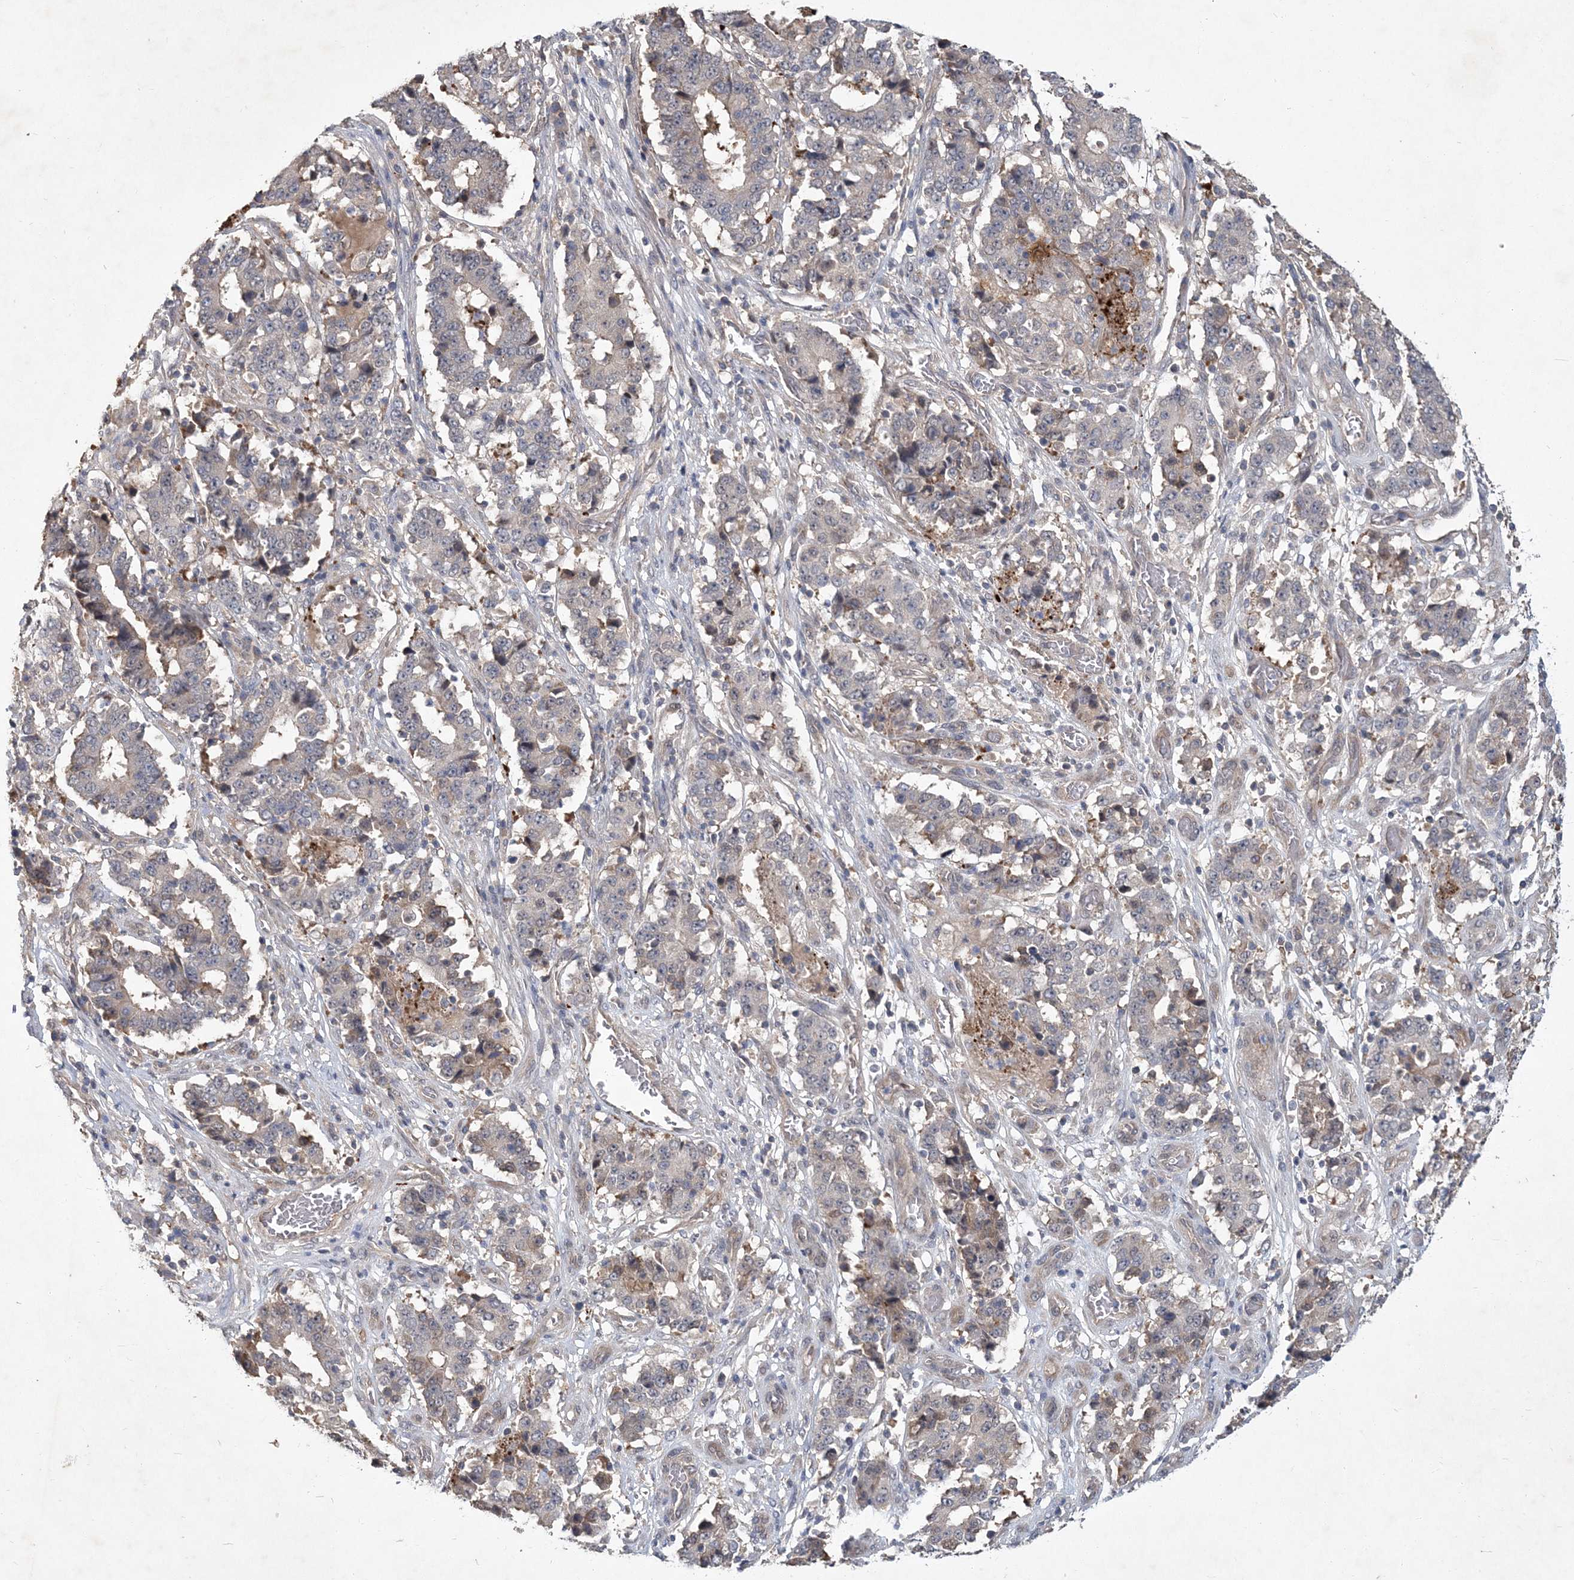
{"staining": {"intensity": "weak", "quantity": "<25%", "location": "cytoplasmic/membranous"}, "tissue": "stomach cancer", "cell_type": "Tumor cells", "image_type": "cancer", "snomed": [{"axis": "morphology", "description": "Adenocarcinoma, NOS"}, {"axis": "topography", "description": "Stomach"}], "caption": "Immunohistochemical staining of human stomach cancer (adenocarcinoma) exhibits no significant staining in tumor cells.", "gene": "RNF25", "patient": {"sex": "male", "age": 59}}